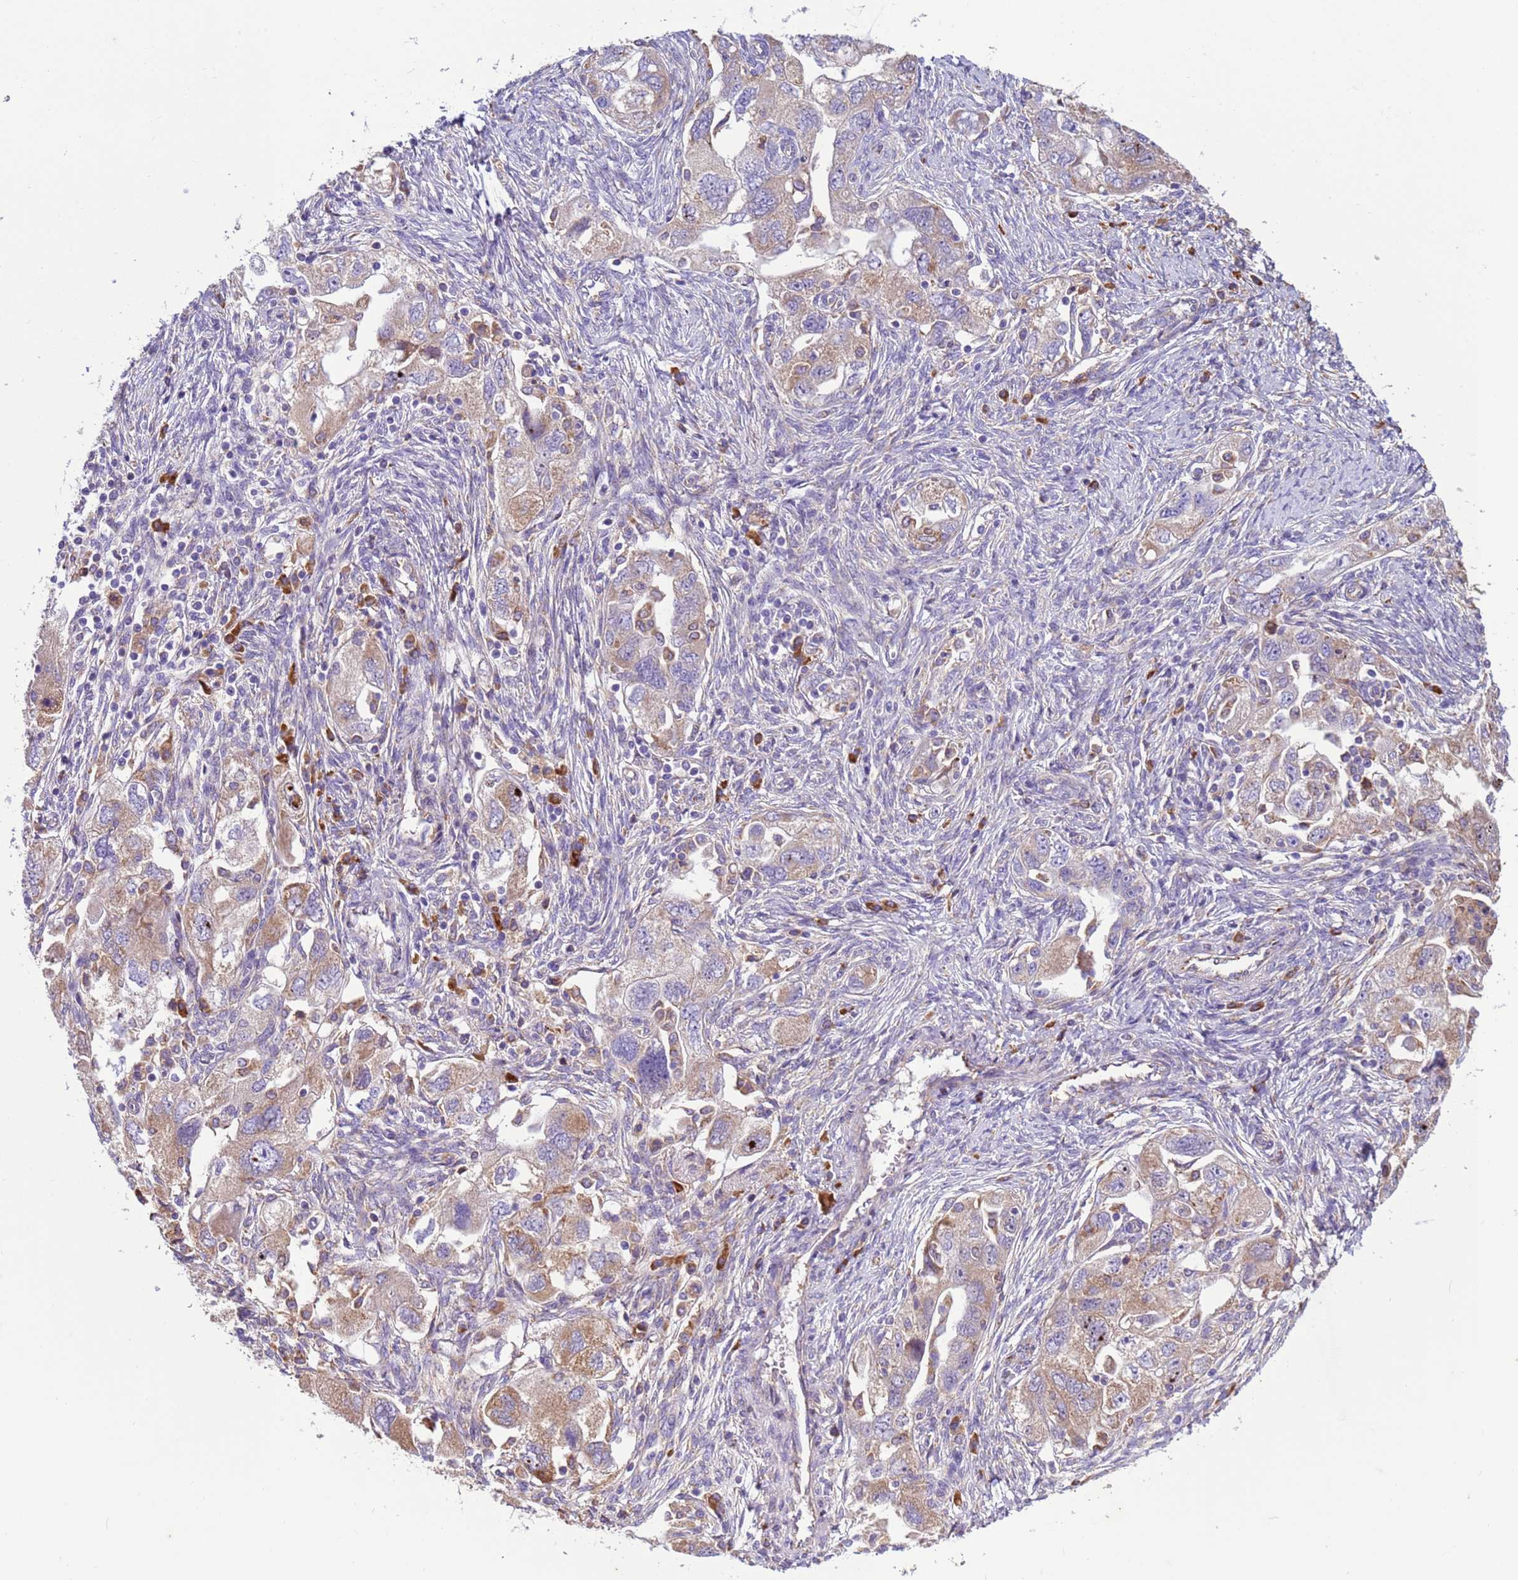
{"staining": {"intensity": "moderate", "quantity": ">75%", "location": "cytoplasmic/membranous"}, "tissue": "ovarian cancer", "cell_type": "Tumor cells", "image_type": "cancer", "snomed": [{"axis": "morphology", "description": "Carcinoma, NOS"}, {"axis": "morphology", "description": "Cystadenocarcinoma, serous, NOS"}, {"axis": "topography", "description": "Ovary"}], "caption": "Protein analysis of carcinoma (ovarian) tissue shows moderate cytoplasmic/membranous positivity in about >75% of tumor cells.", "gene": "THAP5", "patient": {"sex": "female", "age": 69}}